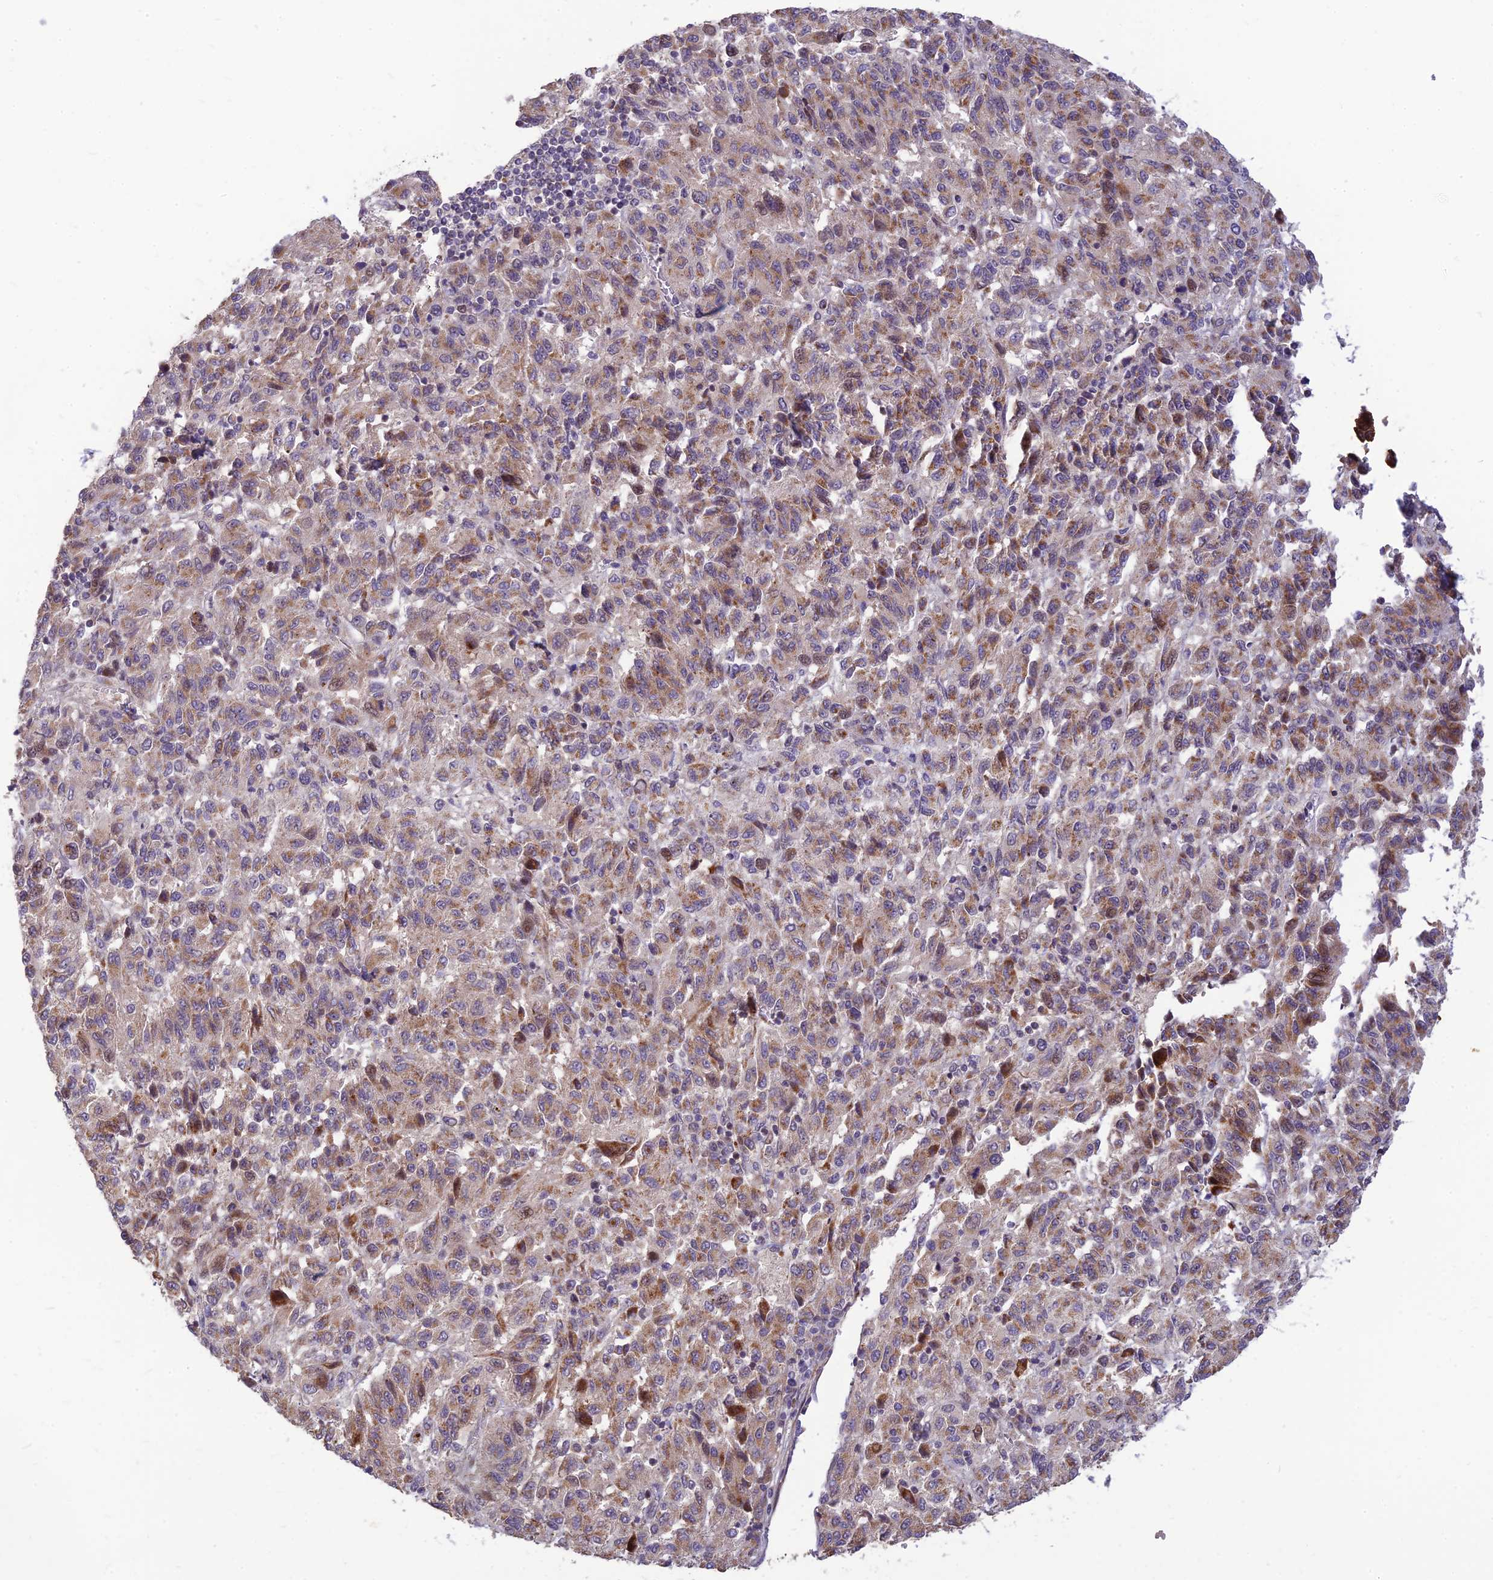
{"staining": {"intensity": "weak", "quantity": "25%-75%", "location": "cytoplasmic/membranous"}, "tissue": "melanoma", "cell_type": "Tumor cells", "image_type": "cancer", "snomed": [{"axis": "morphology", "description": "Malignant melanoma, Metastatic site"}, {"axis": "topography", "description": "Lung"}], "caption": "An image showing weak cytoplasmic/membranous staining in approximately 25%-75% of tumor cells in malignant melanoma (metastatic site), as visualized by brown immunohistochemical staining.", "gene": "ASPDH", "patient": {"sex": "male", "age": 64}}